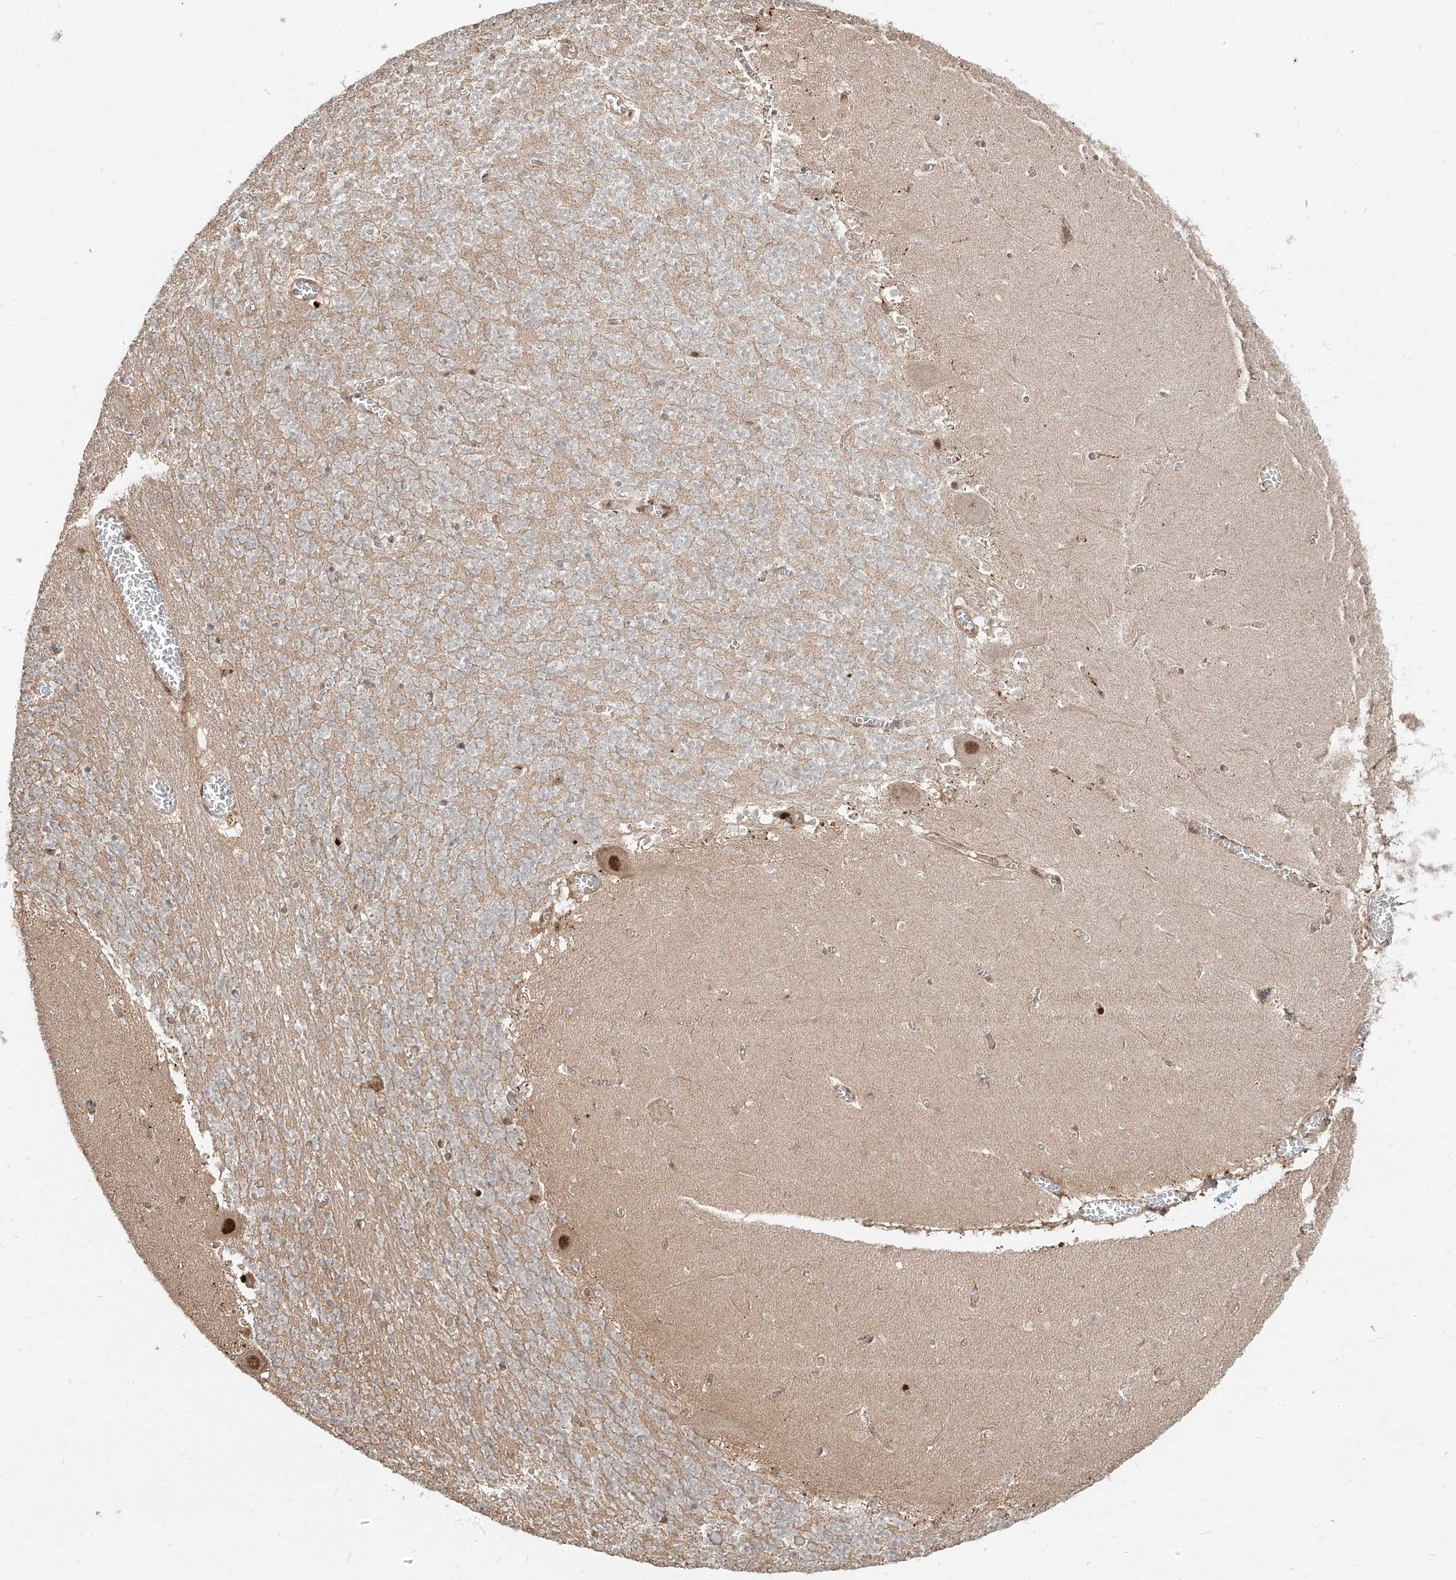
{"staining": {"intensity": "weak", "quantity": "25%-75%", "location": "cytoplasmic/membranous"}, "tissue": "cerebellum", "cell_type": "Cells in granular layer", "image_type": "normal", "snomed": [{"axis": "morphology", "description": "Normal tissue, NOS"}, {"axis": "topography", "description": "Cerebellum"}], "caption": "DAB immunohistochemical staining of normal cerebellum shows weak cytoplasmic/membranous protein expression in about 25%-75% of cells in granular layer.", "gene": "ZNF710", "patient": {"sex": "female", "age": 28}}